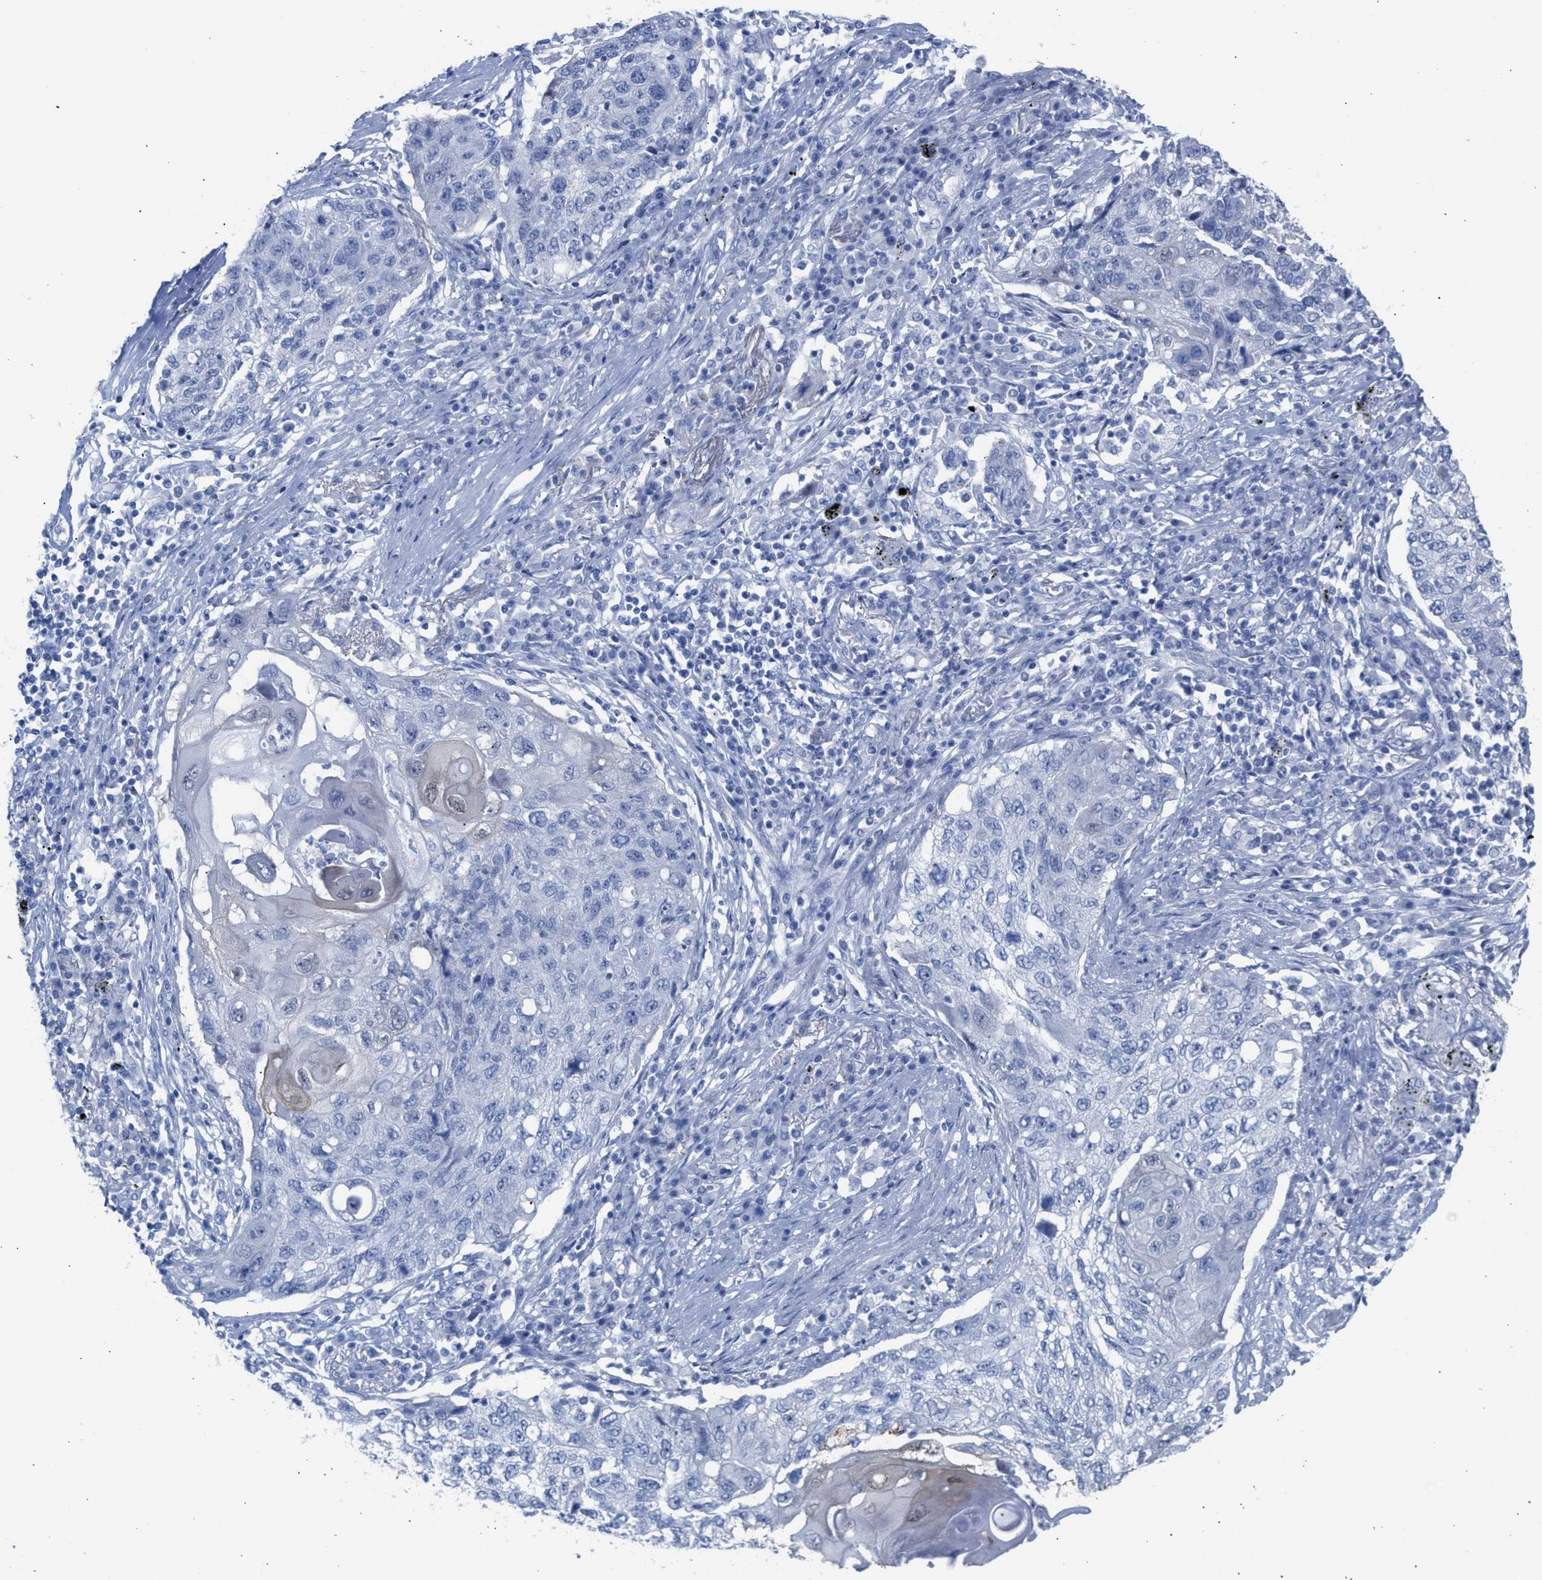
{"staining": {"intensity": "negative", "quantity": "none", "location": "none"}, "tissue": "lung cancer", "cell_type": "Tumor cells", "image_type": "cancer", "snomed": [{"axis": "morphology", "description": "Squamous cell carcinoma, NOS"}, {"axis": "topography", "description": "Lung"}], "caption": "Tumor cells show no significant protein staining in squamous cell carcinoma (lung).", "gene": "CPA1", "patient": {"sex": "female", "age": 63}}